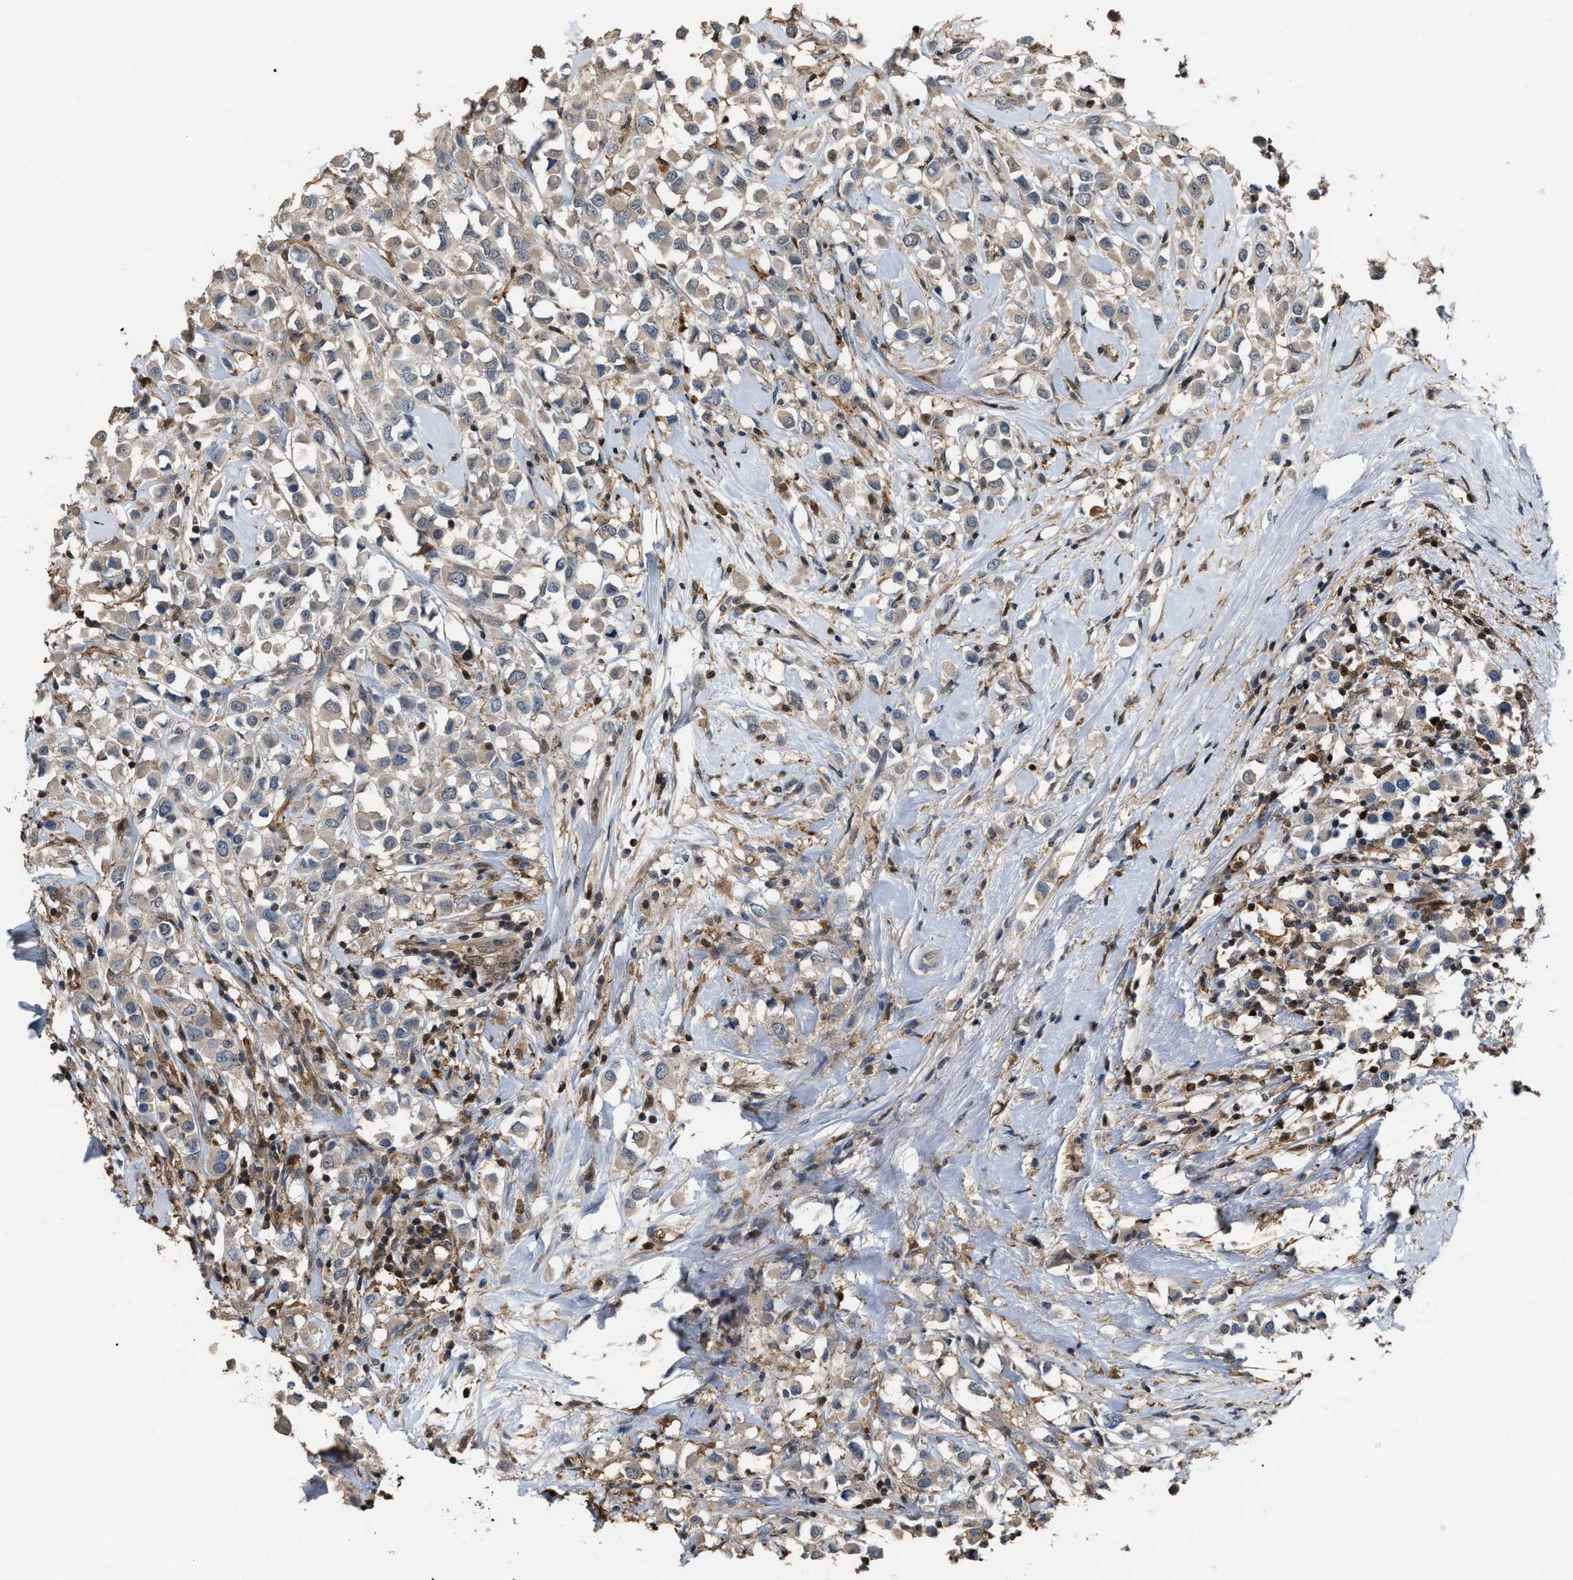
{"staining": {"intensity": "weak", "quantity": ">75%", "location": "cytoplasmic/membranous"}, "tissue": "breast cancer", "cell_type": "Tumor cells", "image_type": "cancer", "snomed": [{"axis": "morphology", "description": "Duct carcinoma"}, {"axis": "topography", "description": "Breast"}], "caption": "Immunohistochemical staining of invasive ductal carcinoma (breast) exhibits low levels of weak cytoplasmic/membranous expression in about >75% of tumor cells.", "gene": "MTPN", "patient": {"sex": "female", "age": 61}}